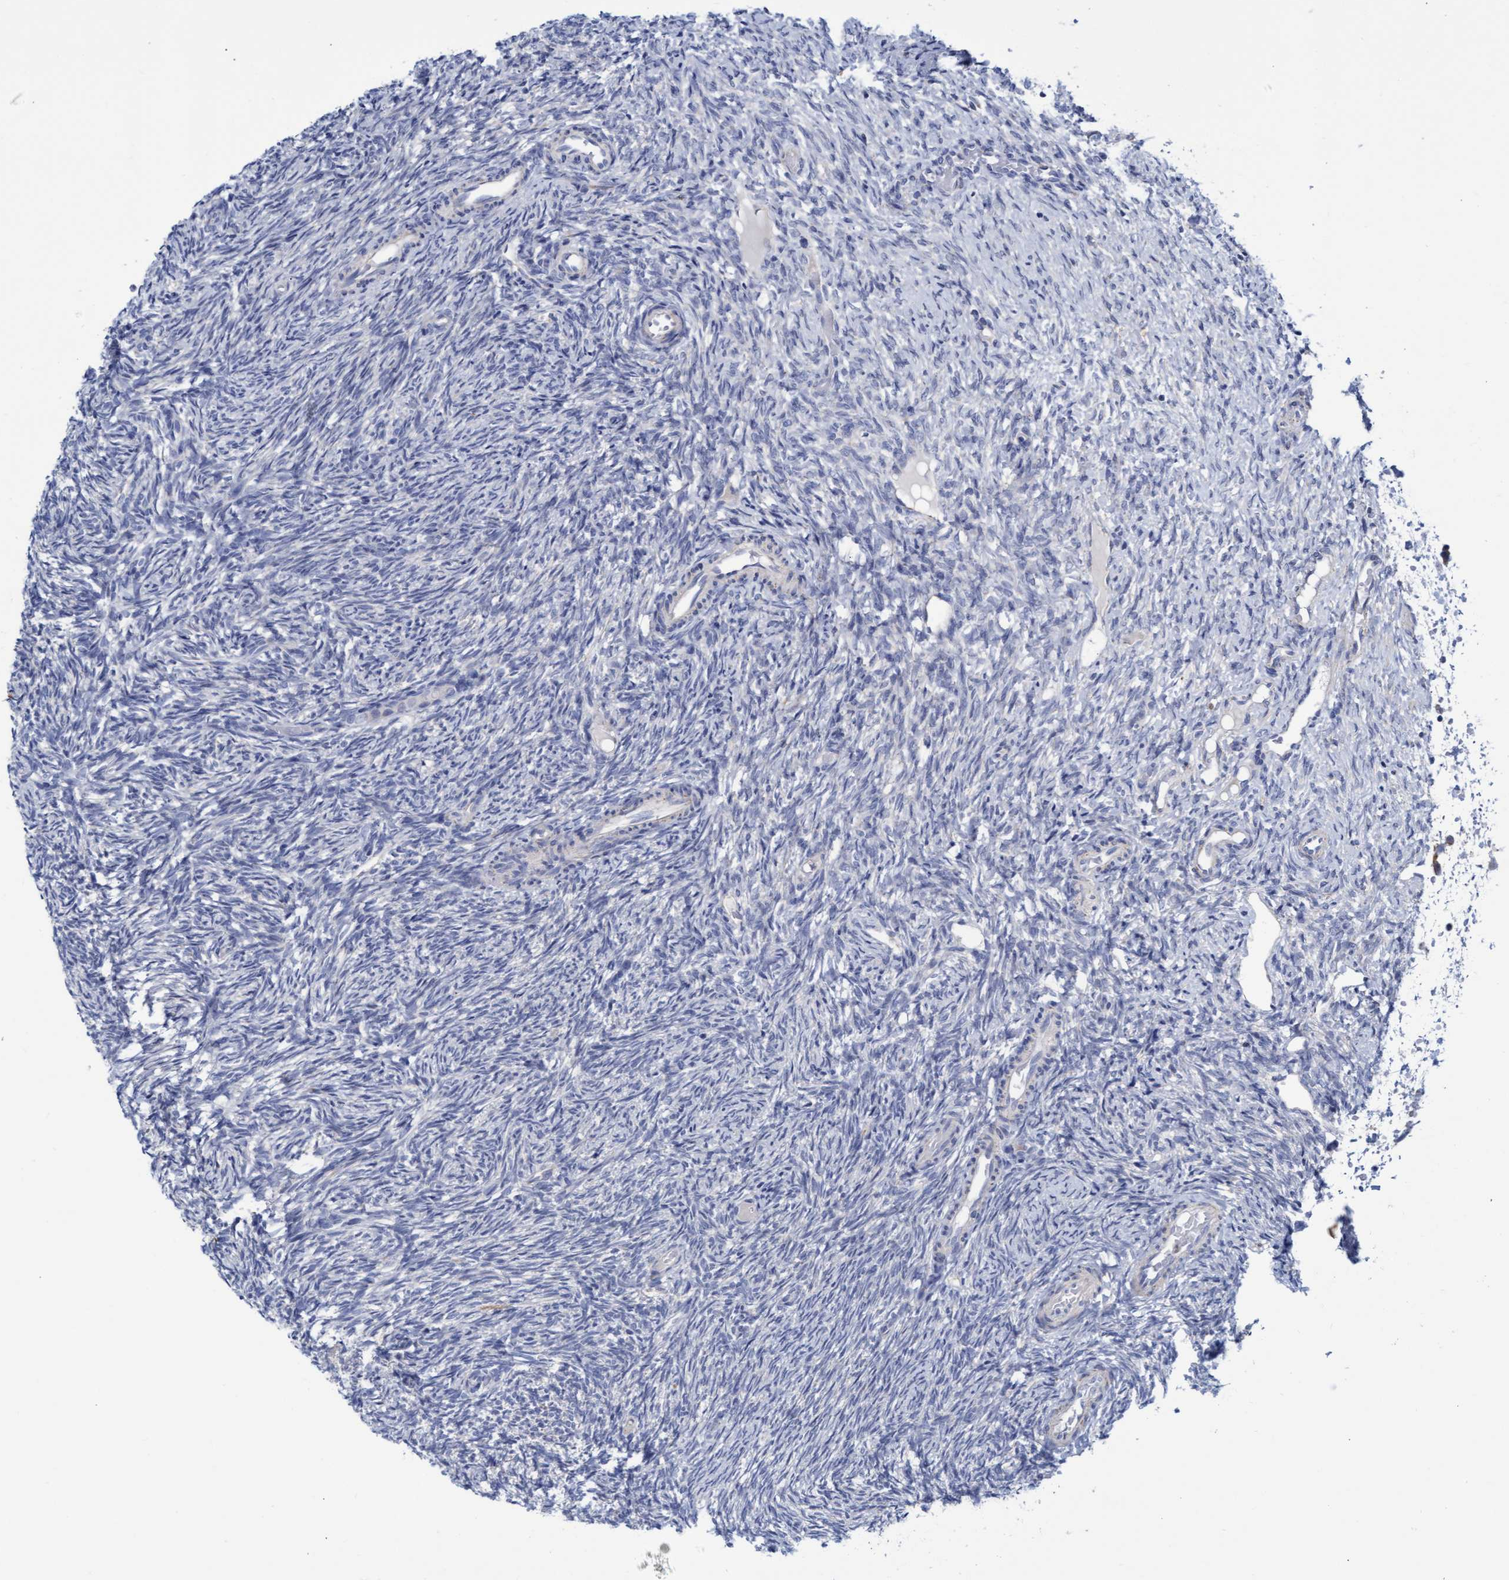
{"staining": {"intensity": "moderate", "quantity": "<25%", "location": "cytoplasmic/membranous"}, "tissue": "ovary", "cell_type": "Follicle cells", "image_type": "normal", "snomed": [{"axis": "morphology", "description": "Normal tissue, NOS"}, {"axis": "topography", "description": "Ovary"}], "caption": "This is a micrograph of immunohistochemistry staining of unremarkable ovary, which shows moderate expression in the cytoplasmic/membranous of follicle cells.", "gene": "ZNF750", "patient": {"sex": "female", "age": 41}}